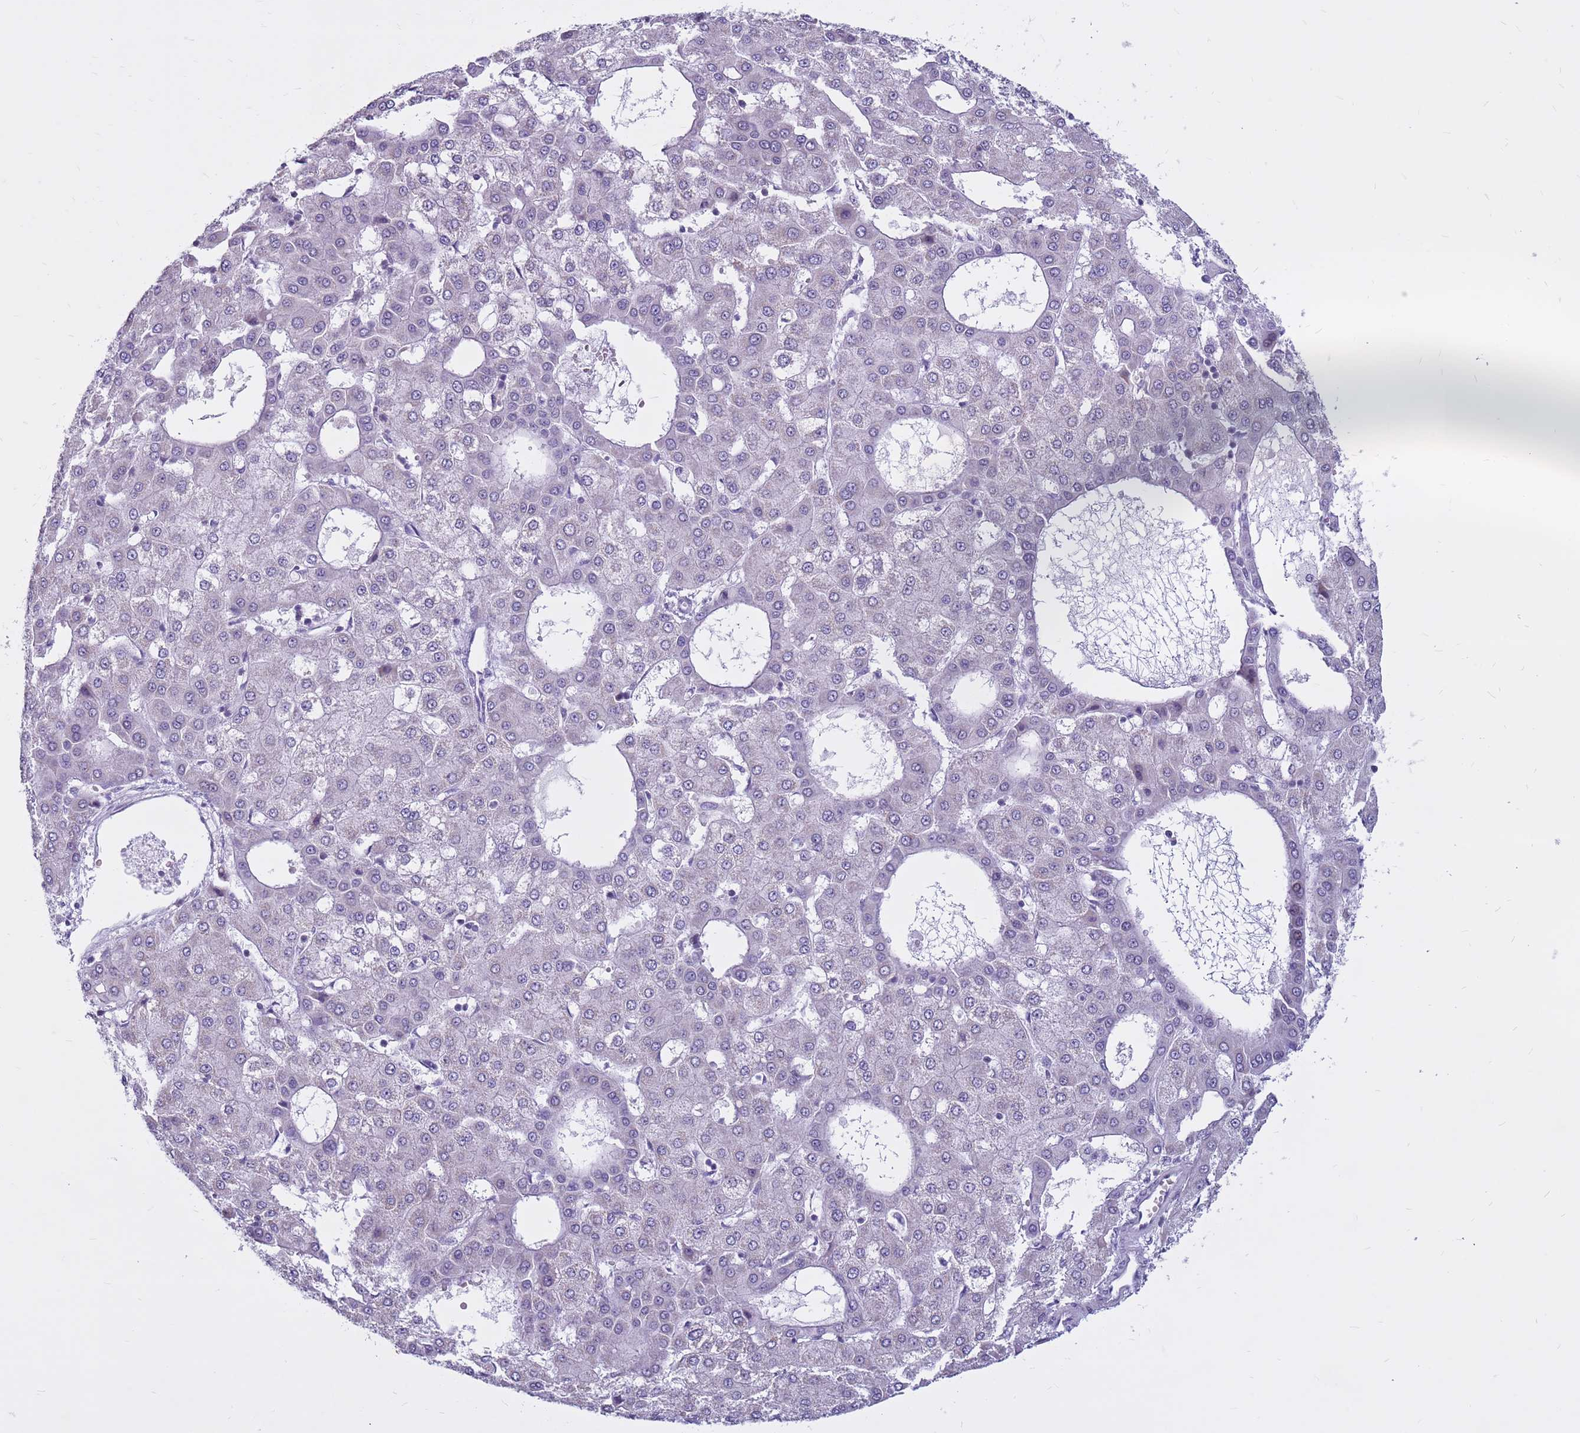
{"staining": {"intensity": "negative", "quantity": "none", "location": "none"}, "tissue": "liver cancer", "cell_type": "Tumor cells", "image_type": "cancer", "snomed": [{"axis": "morphology", "description": "Carcinoma, Hepatocellular, NOS"}, {"axis": "topography", "description": "Liver"}], "caption": "DAB (3,3'-diaminobenzidine) immunohistochemical staining of liver hepatocellular carcinoma demonstrates no significant positivity in tumor cells.", "gene": "CDK2AP2", "patient": {"sex": "male", "age": 47}}